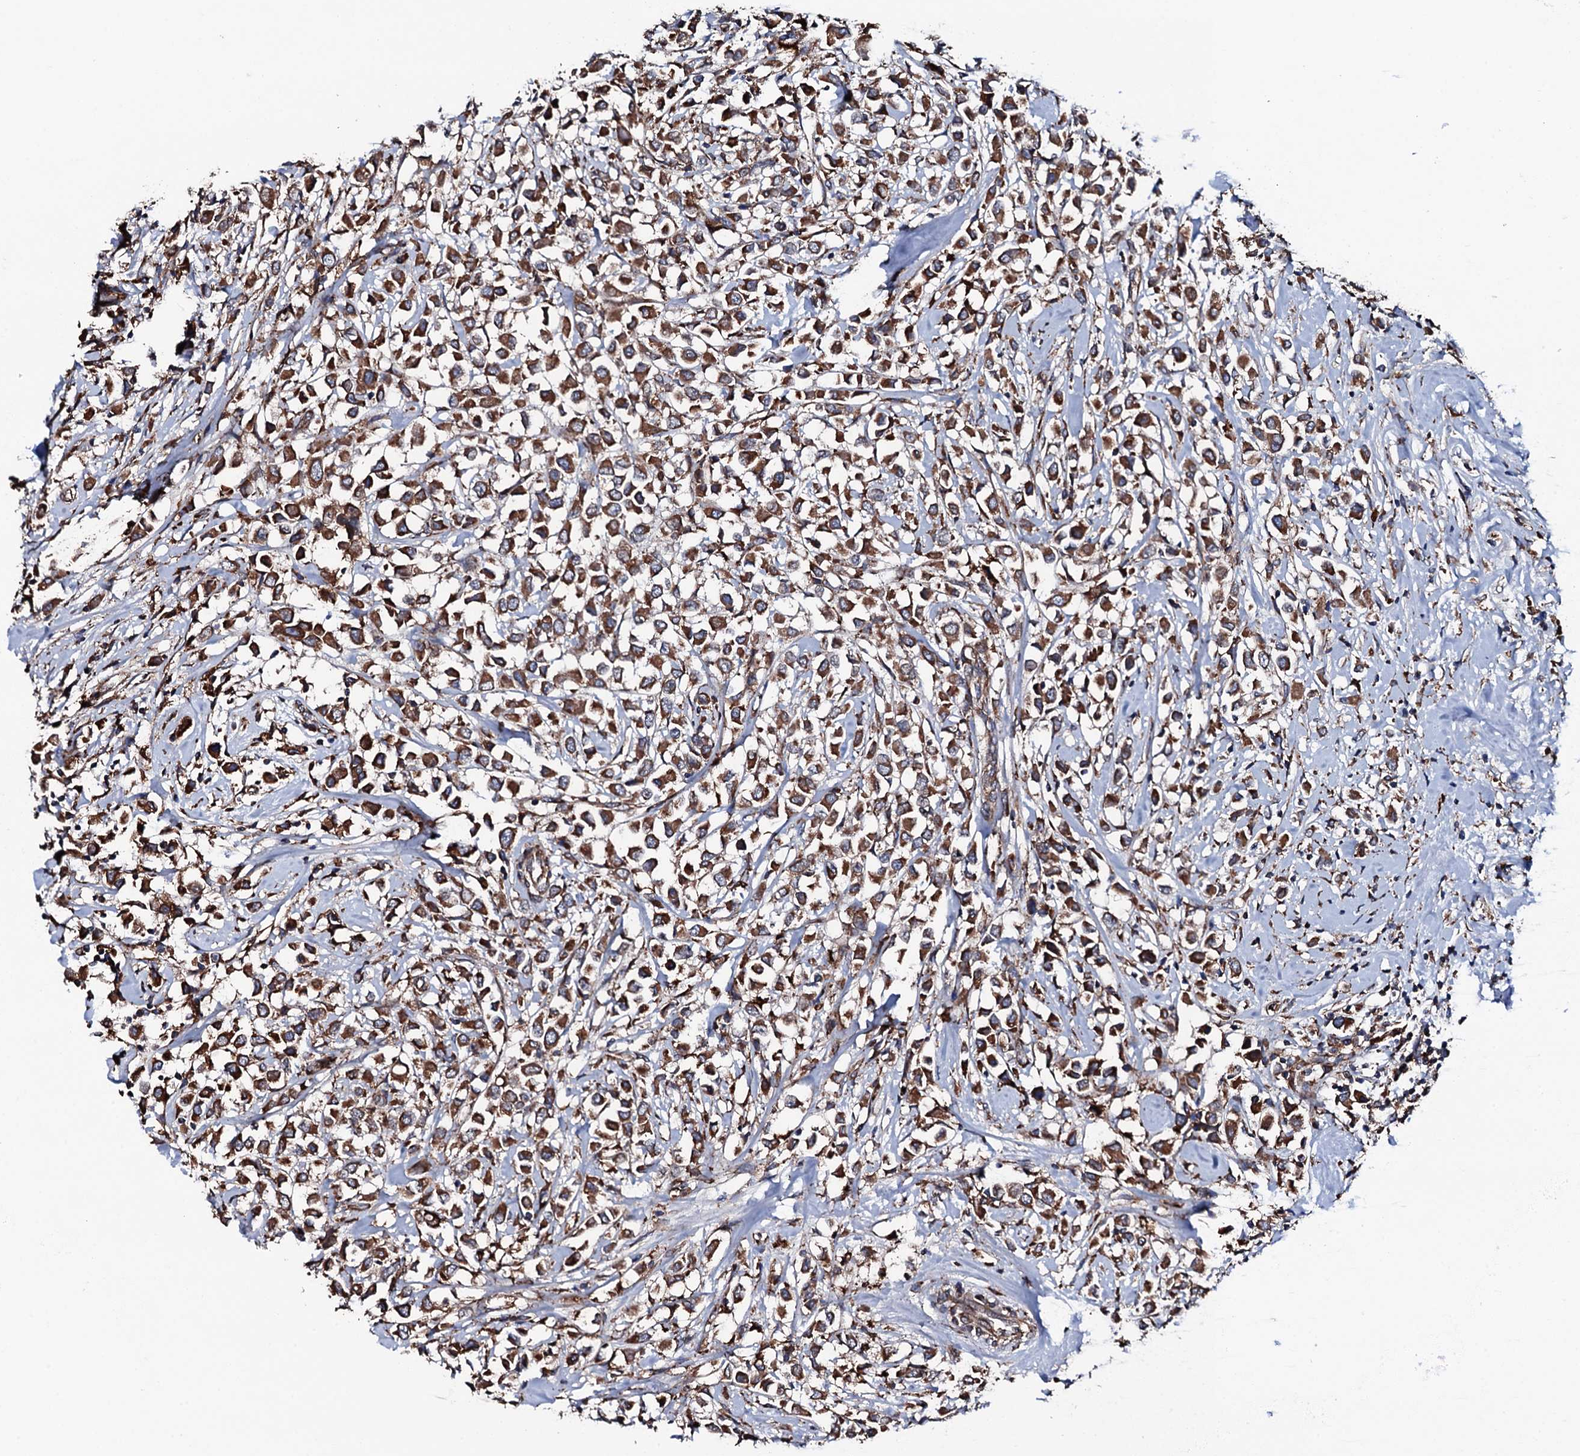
{"staining": {"intensity": "strong", "quantity": ">75%", "location": "cytoplasmic/membranous"}, "tissue": "breast cancer", "cell_type": "Tumor cells", "image_type": "cancer", "snomed": [{"axis": "morphology", "description": "Duct carcinoma"}, {"axis": "topography", "description": "Breast"}], "caption": "Brown immunohistochemical staining in human breast cancer exhibits strong cytoplasmic/membranous positivity in approximately >75% of tumor cells.", "gene": "RAB12", "patient": {"sex": "female", "age": 87}}